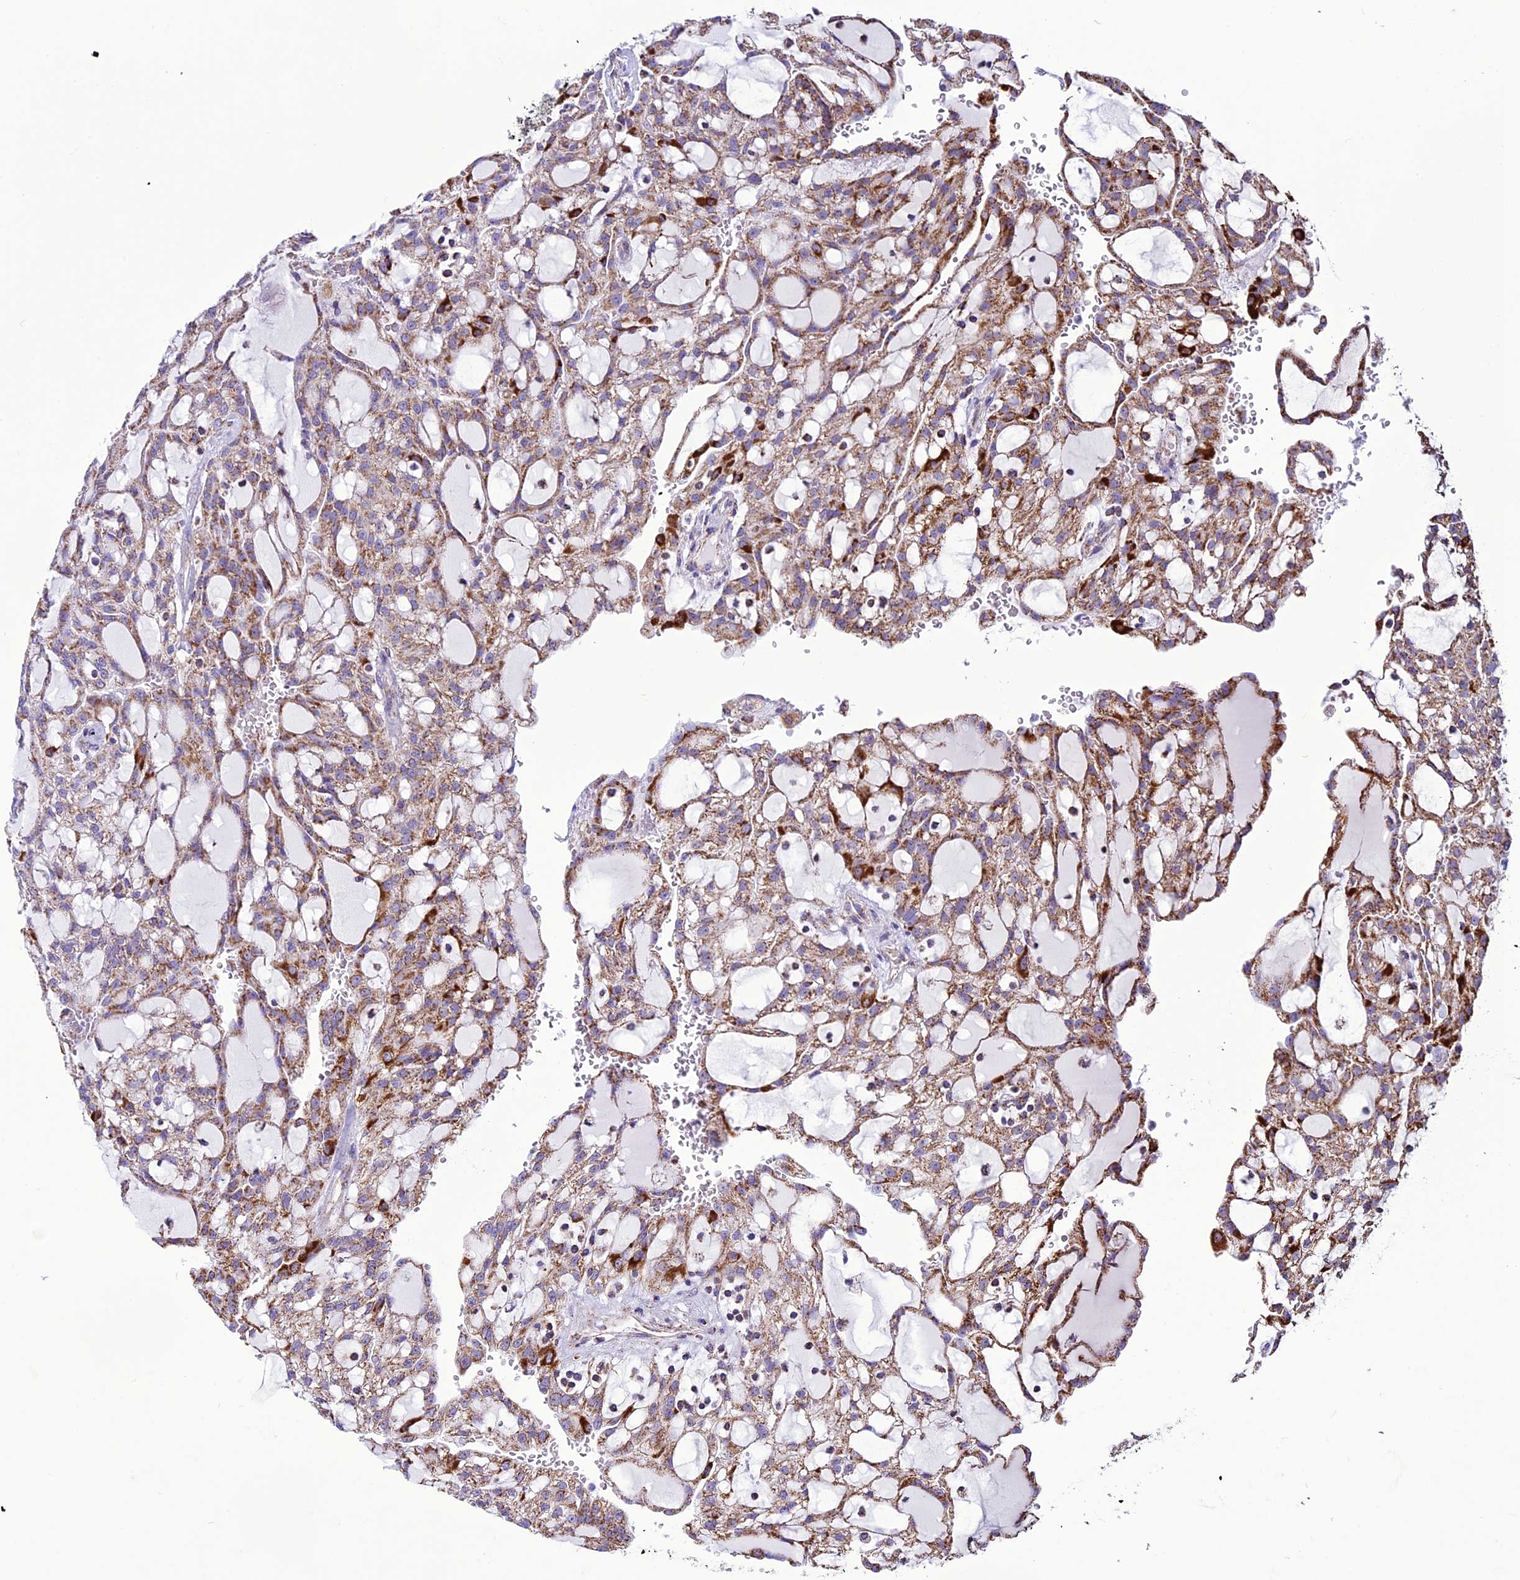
{"staining": {"intensity": "moderate", "quantity": ">75%", "location": "cytoplasmic/membranous"}, "tissue": "renal cancer", "cell_type": "Tumor cells", "image_type": "cancer", "snomed": [{"axis": "morphology", "description": "Adenocarcinoma, NOS"}, {"axis": "topography", "description": "Kidney"}], "caption": "Renal cancer (adenocarcinoma) stained for a protein (brown) reveals moderate cytoplasmic/membranous positive staining in approximately >75% of tumor cells.", "gene": "ICA1L", "patient": {"sex": "male", "age": 63}}